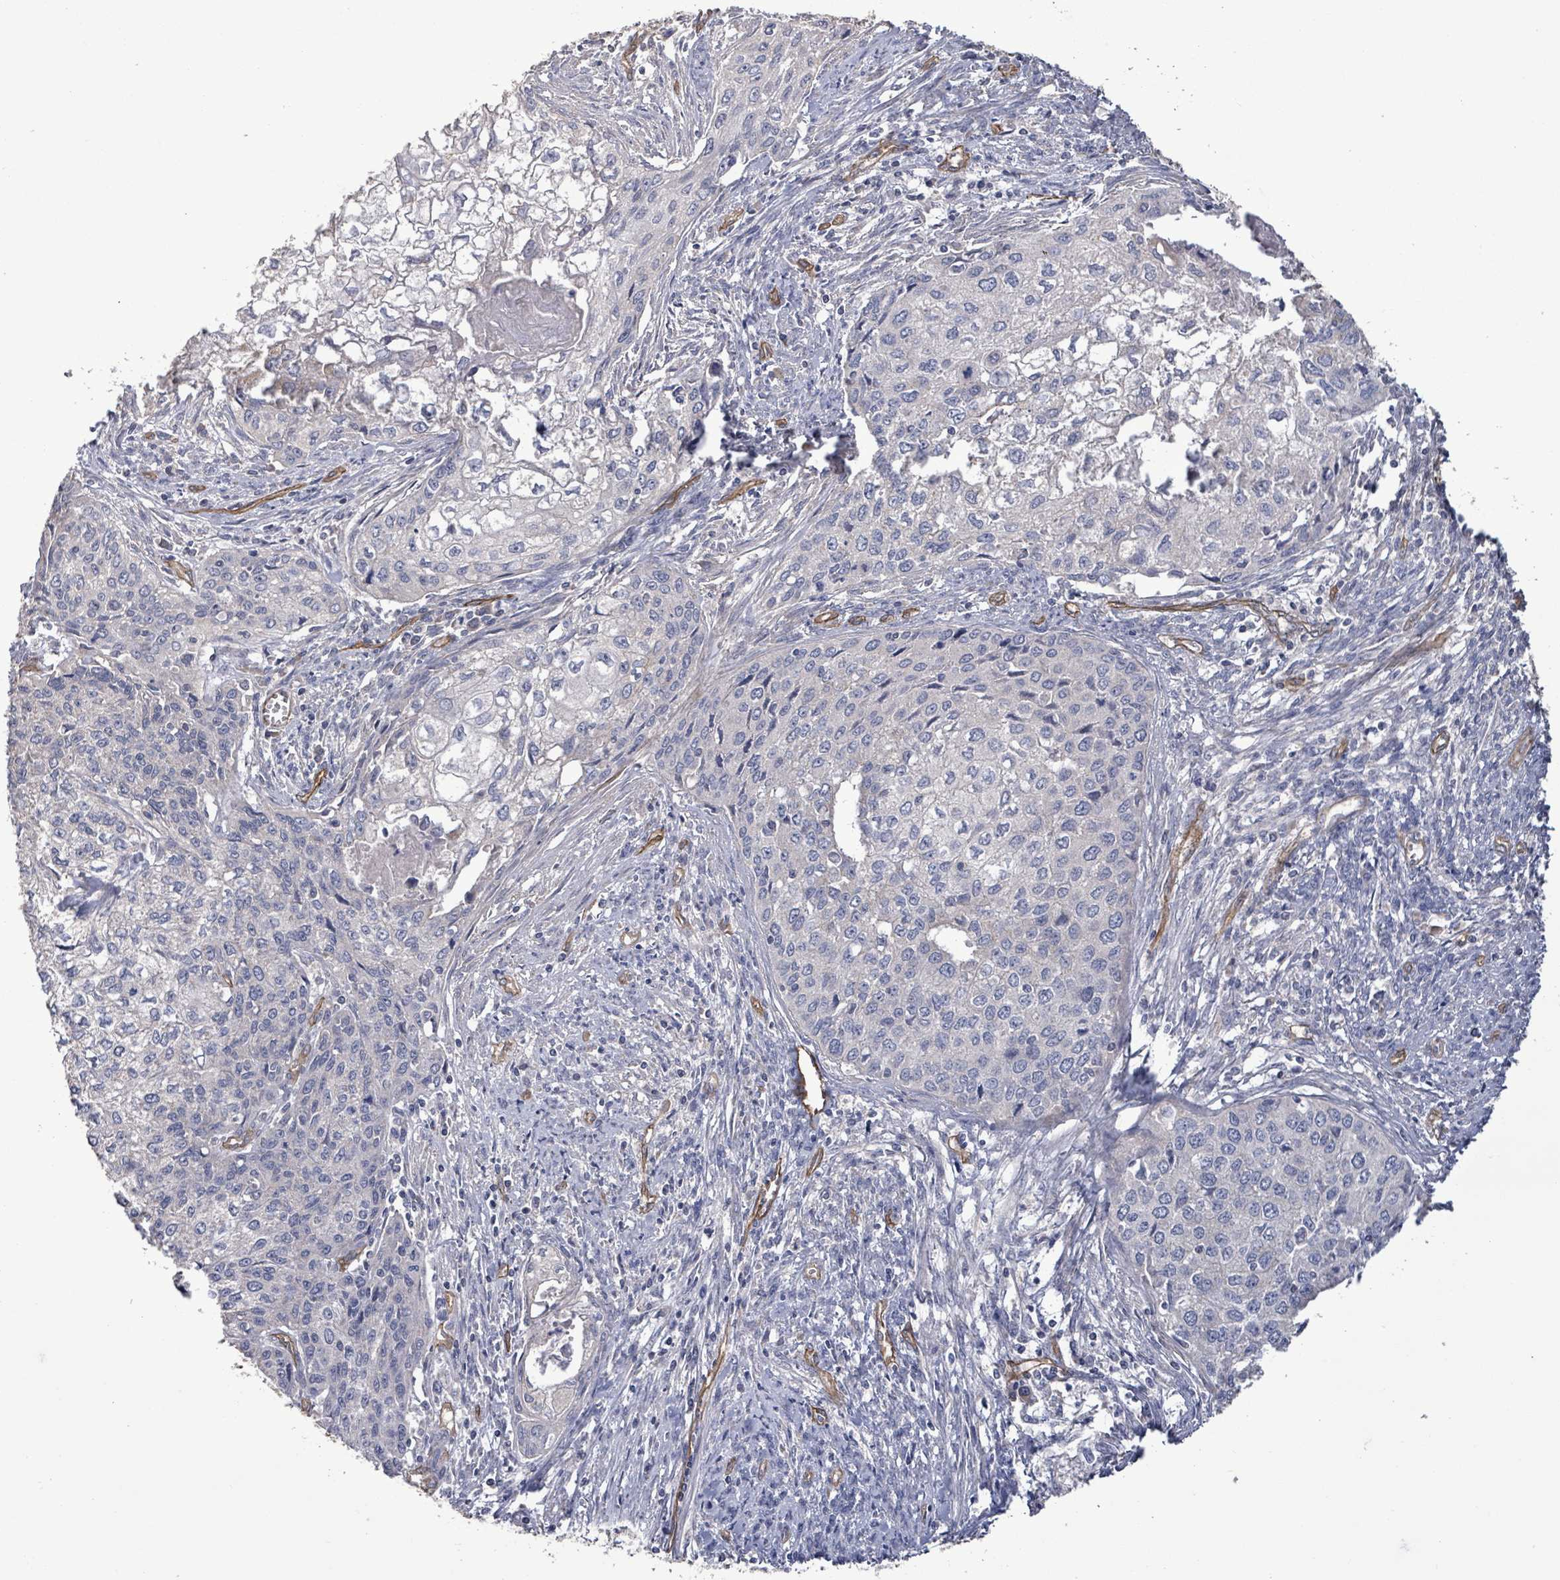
{"staining": {"intensity": "negative", "quantity": "none", "location": "none"}, "tissue": "cervical cancer", "cell_type": "Tumor cells", "image_type": "cancer", "snomed": [{"axis": "morphology", "description": "Squamous cell carcinoma, NOS"}, {"axis": "topography", "description": "Cervix"}], "caption": "Histopathology image shows no significant protein expression in tumor cells of cervical squamous cell carcinoma.", "gene": "KANK3", "patient": {"sex": "female", "age": 67}}